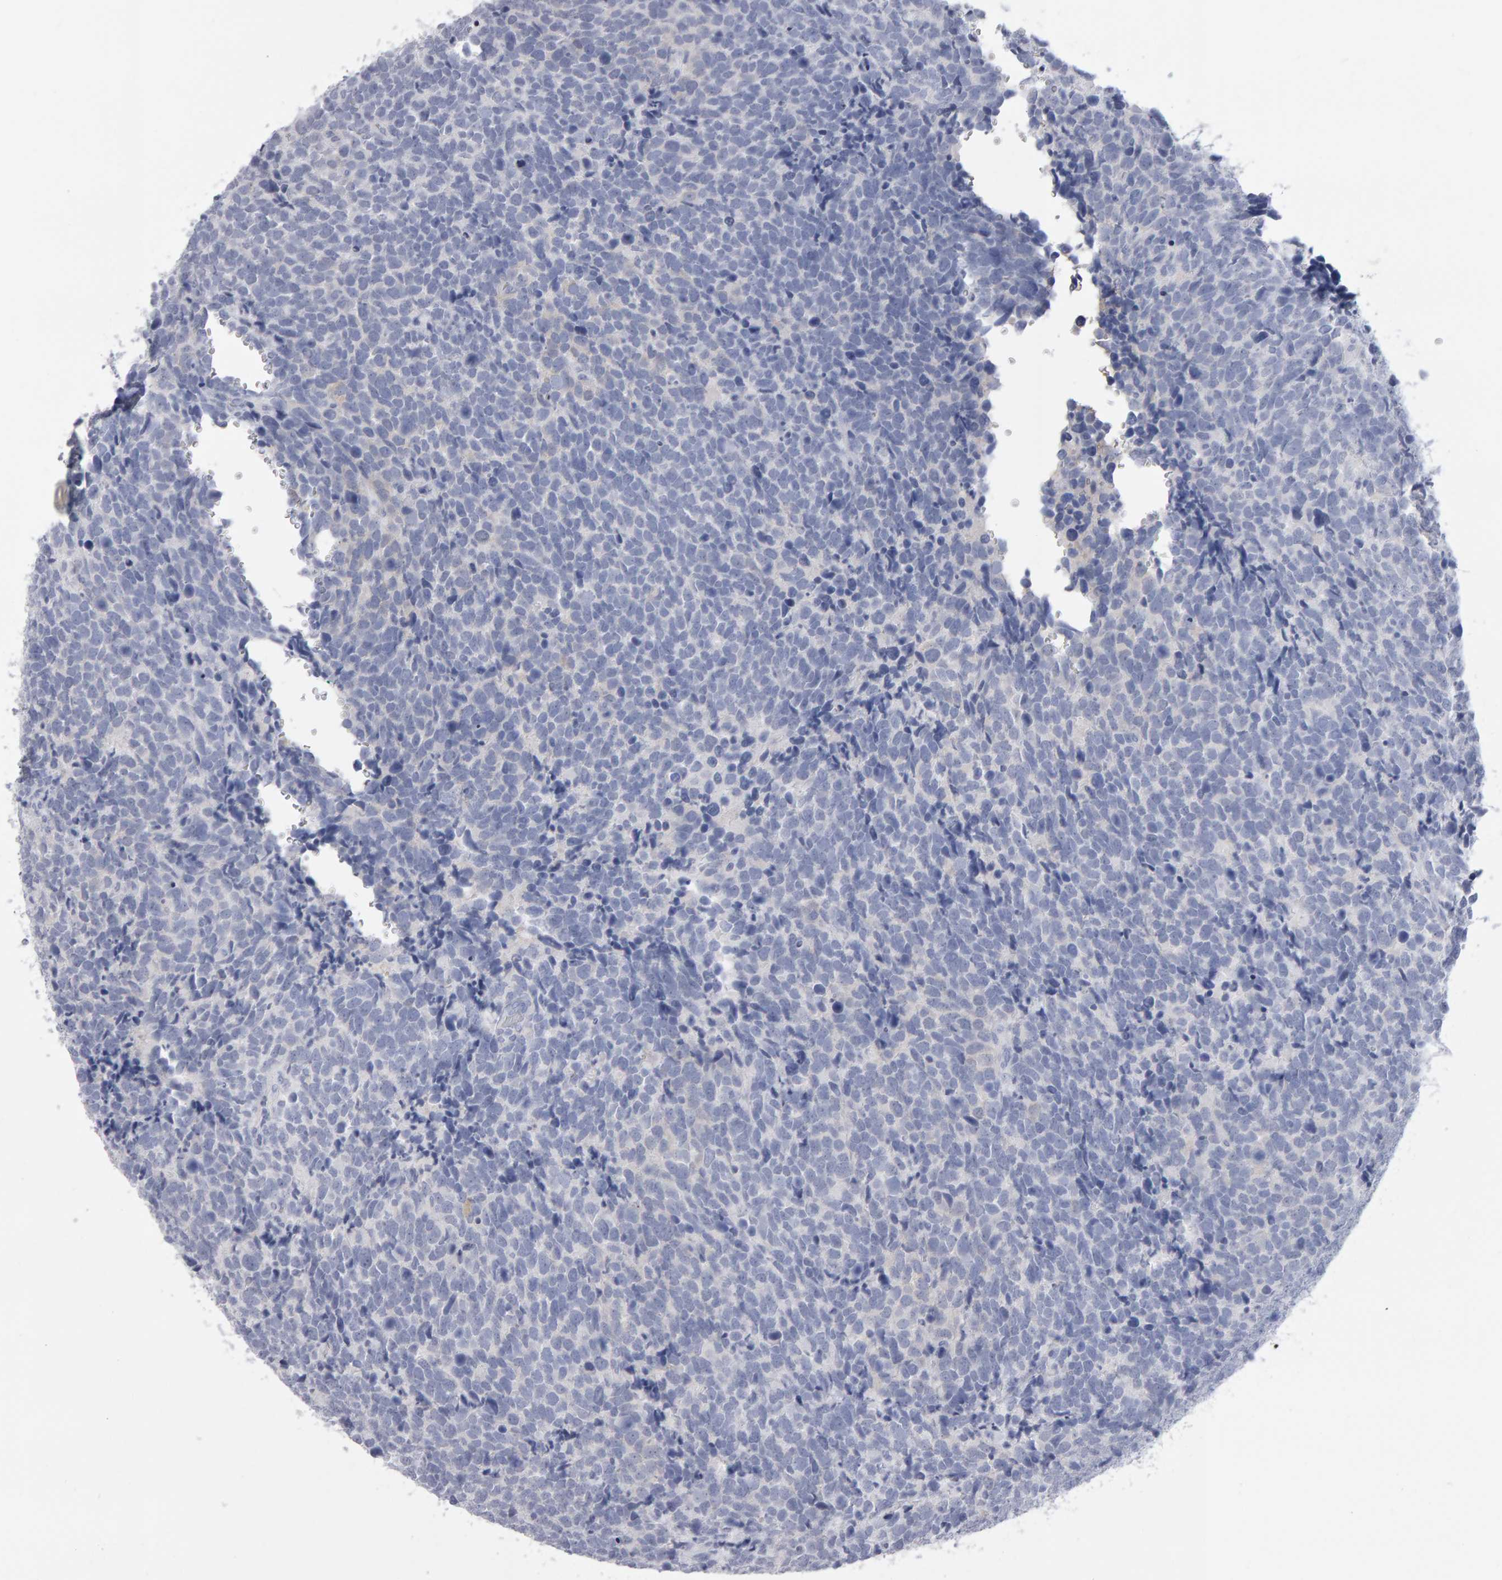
{"staining": {"intensity": "negative", "quantity": "none", "location": "none"}, "tissue": "urothelial cancer", "cell_type": "Tumor cells", "image_type": "cancer", "snomed": [{"axis": "morphology", "description": "Urothelial carcinoma, High grade"}, {"axis": "topography", "description": "Urinary bladder"}], "caption": "The immunohistochemistry (IHC) micrograph has no significant expression in tumor cells of urothelial carcinoma (high-grade) tissue.", "gene": "NCDN", "patient": {"sex": "female", "age": 82}}